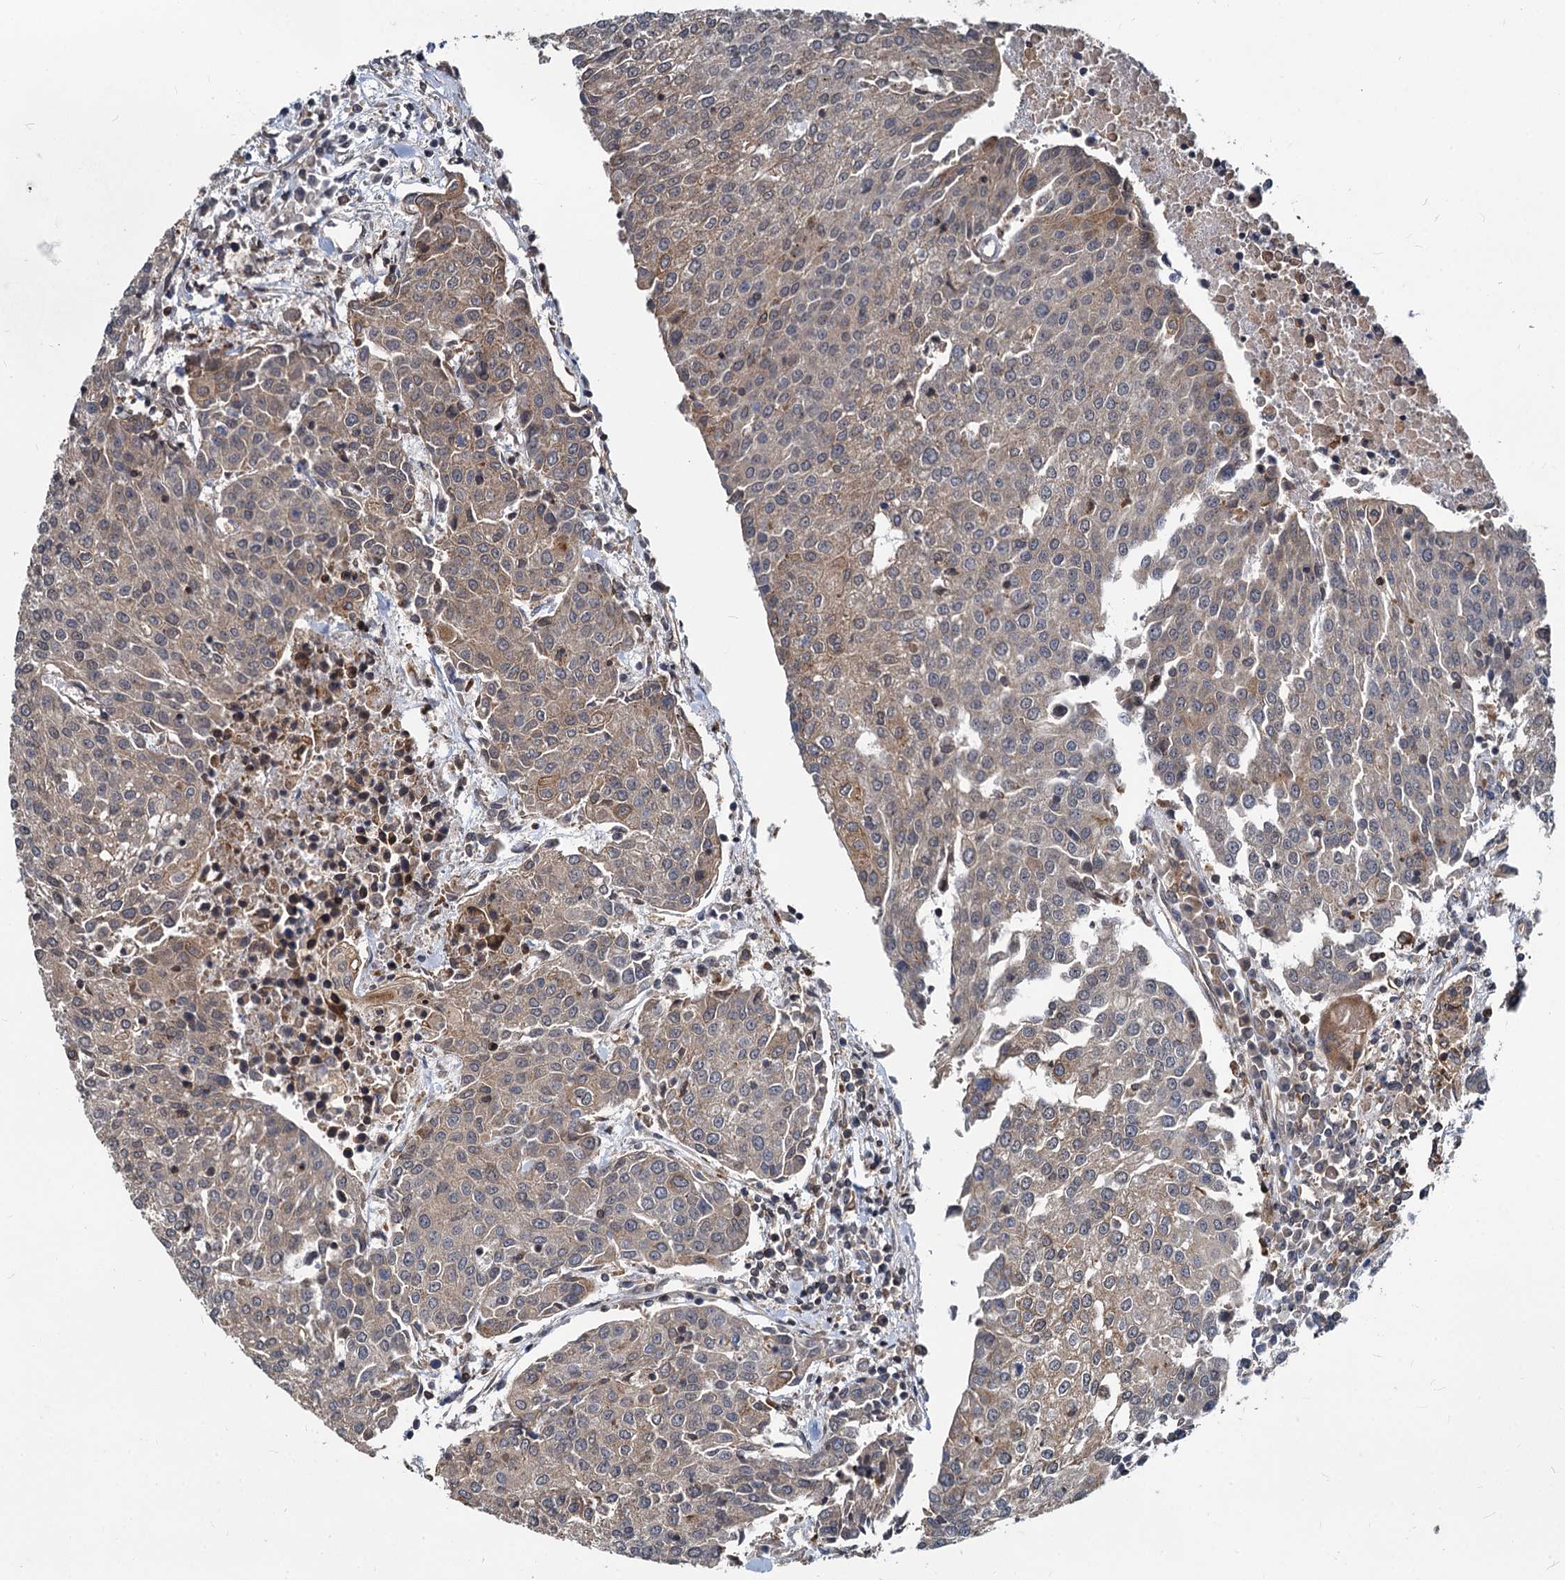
{"staining": {"intensity": "weak", "quantity": "25%-75%", "location": "cytoplasmic/membranous"}, "tissue": "urothelial cancer", "cell_type": "Tumor cells", "image_type": "cancer", "snomed": [{"axis": "morphology", "description": "Urothelial carcinoma, High grade"}, {"axis": "topography", "description": "Urinary bladder"}], "caption": "Weak cytoplasmic/membranous positivity for a protein is present in approximately 25%-75% of tumor cells of high-grade urothelial carcinoma using immunohistochemistry.", "gene": "STIM1", "patient": {"sex": "female", "age": 85}}